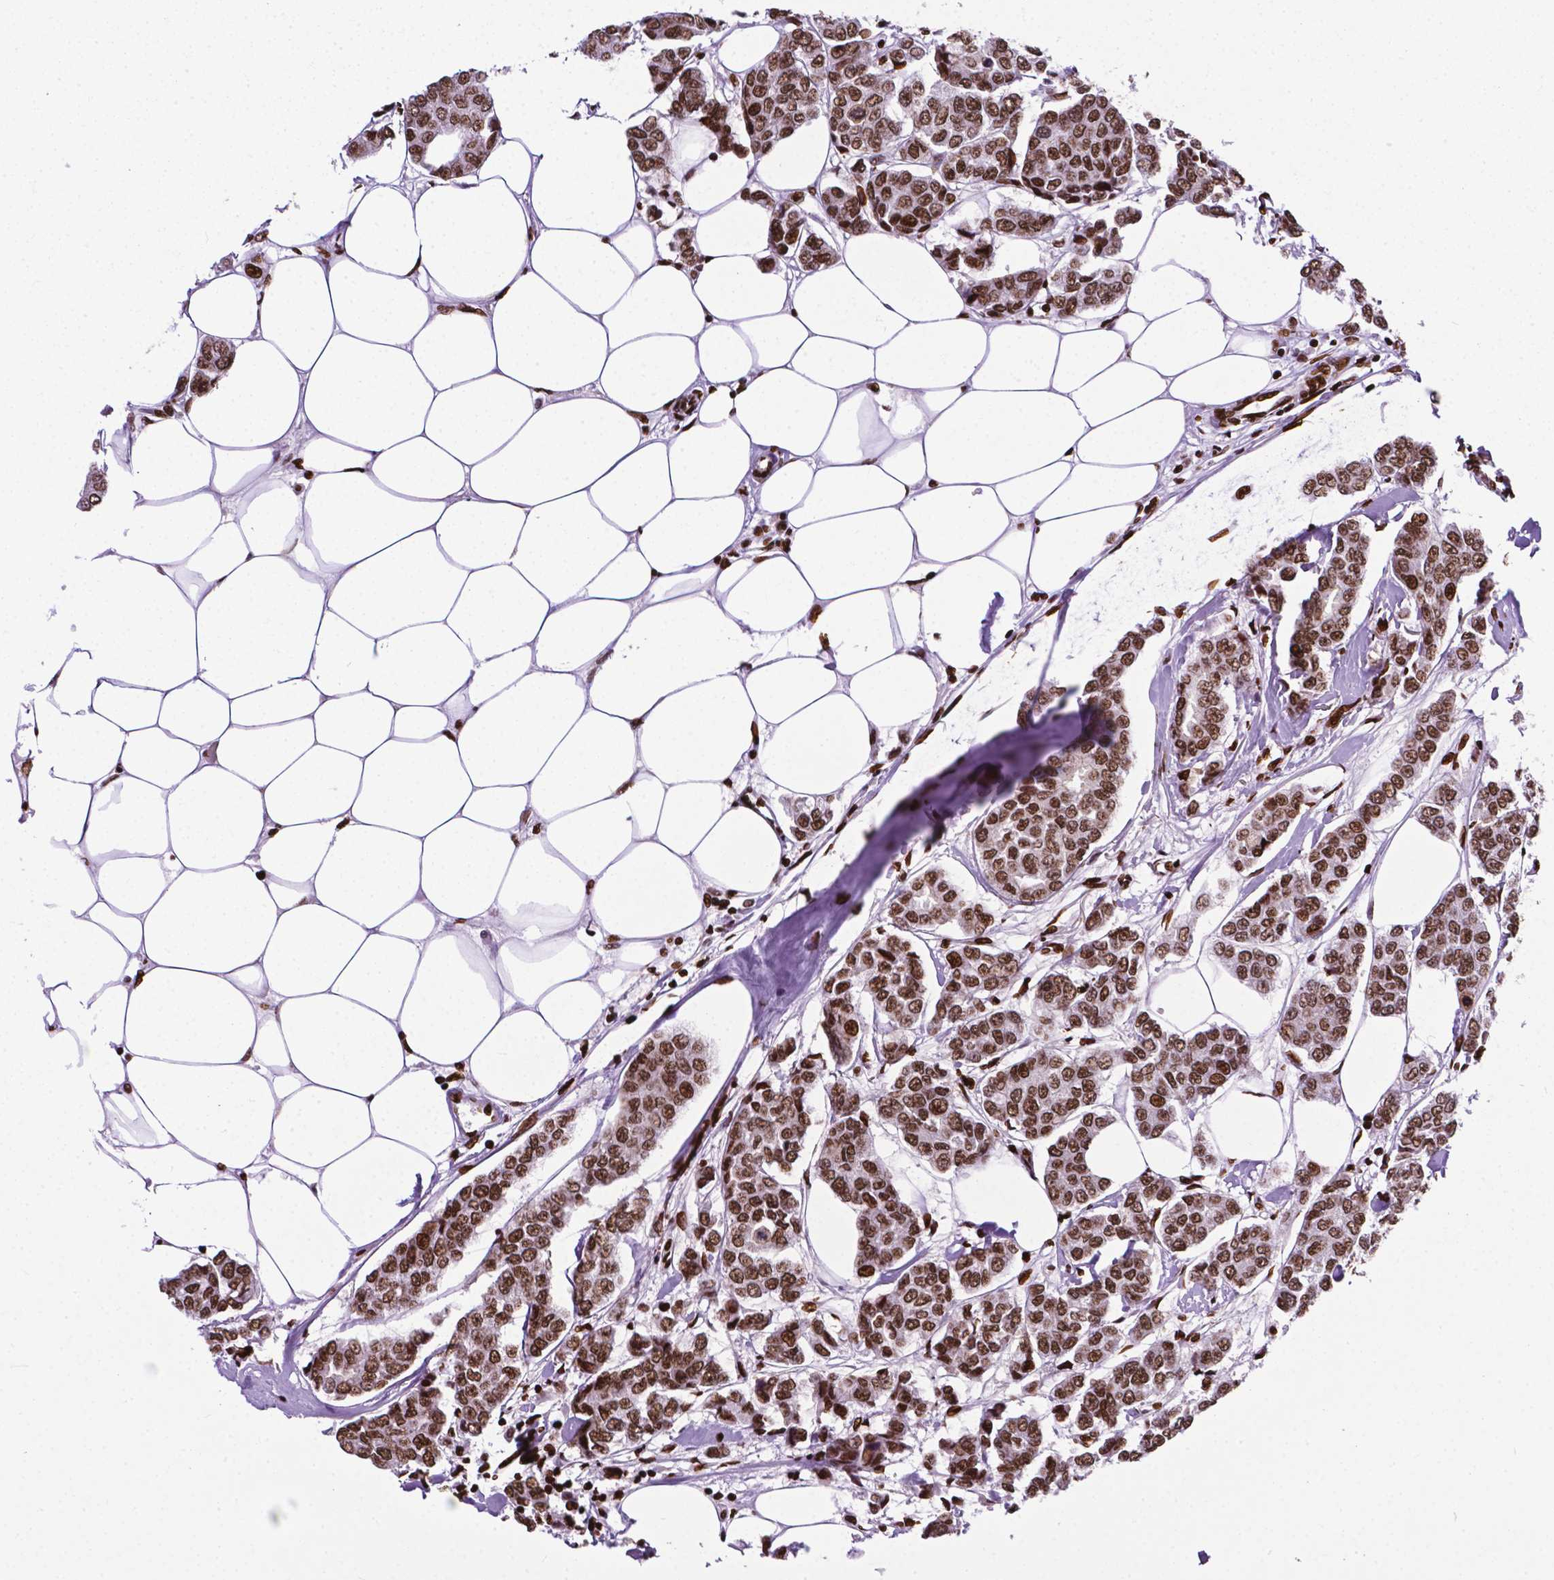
{"staining": {"intensity": "moderate", "quantity": ">75%", "location": "nuclear"}, "tissue": "breast cancer", "cell_type": "Tumor cells", "image_type": "cancer", "snomed": [{"axis": "morphology", "description": "Duct carcinoma"}, {"axis": "topography", "description": "Breast"}], "caption": "Immunohistochemistry staining of infiltrating ductal carcinoma (breast), which exhibits medium levels of moderate nuclear positivity in about >75% of tumor cells indicating moderate nuclear protein staining. The staining was performed using DAB (3,3'-diaminobenzidine) (brown) for protein detection and nuclei were counterstained in hematoxylin (blue).", "gene": "SMIM5", "patient": {"sex": "female", "age": 94}}